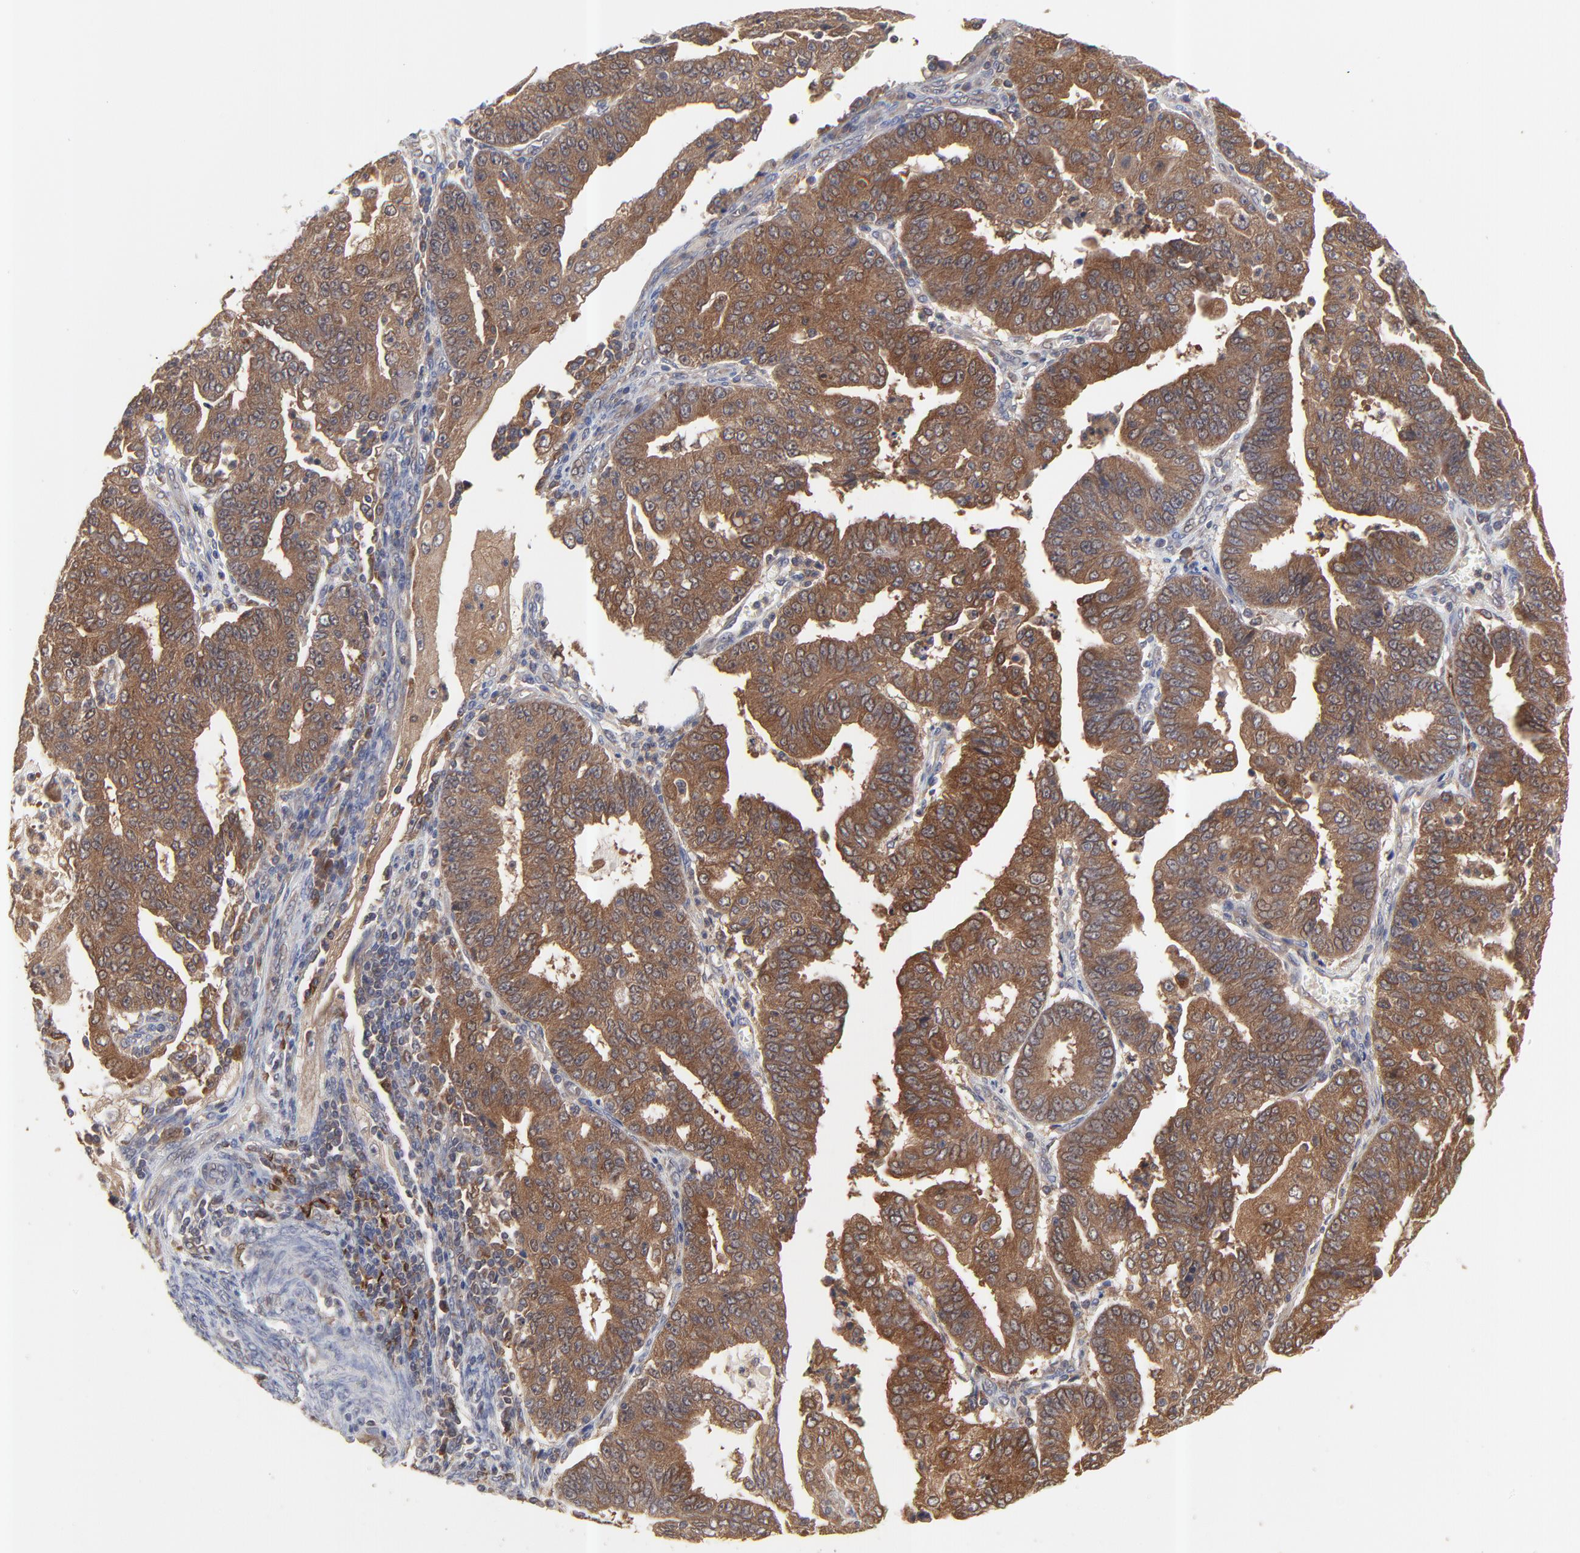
{"staining": {"intensity": "strong", "quantity": ">75%", "location": "cytoplasmic/membranous"}, "tissue": "endometrial cancer", "cell_type": "Tumor cells", "image_type": "cancer", "snomed": [{"axis": "morphology", "description": "Adenocarcinoma, NOS"}, {"axis": "topography", "description": "Endometrium"}], "caption": "A micrograph of adenocarcinoma (endometrial) stained for a protein displays strong cytoplasmic/membranous brown staining in tumor cells.", "gene": "RAB9A", "patient": {"sex": "female", "age": 56}}